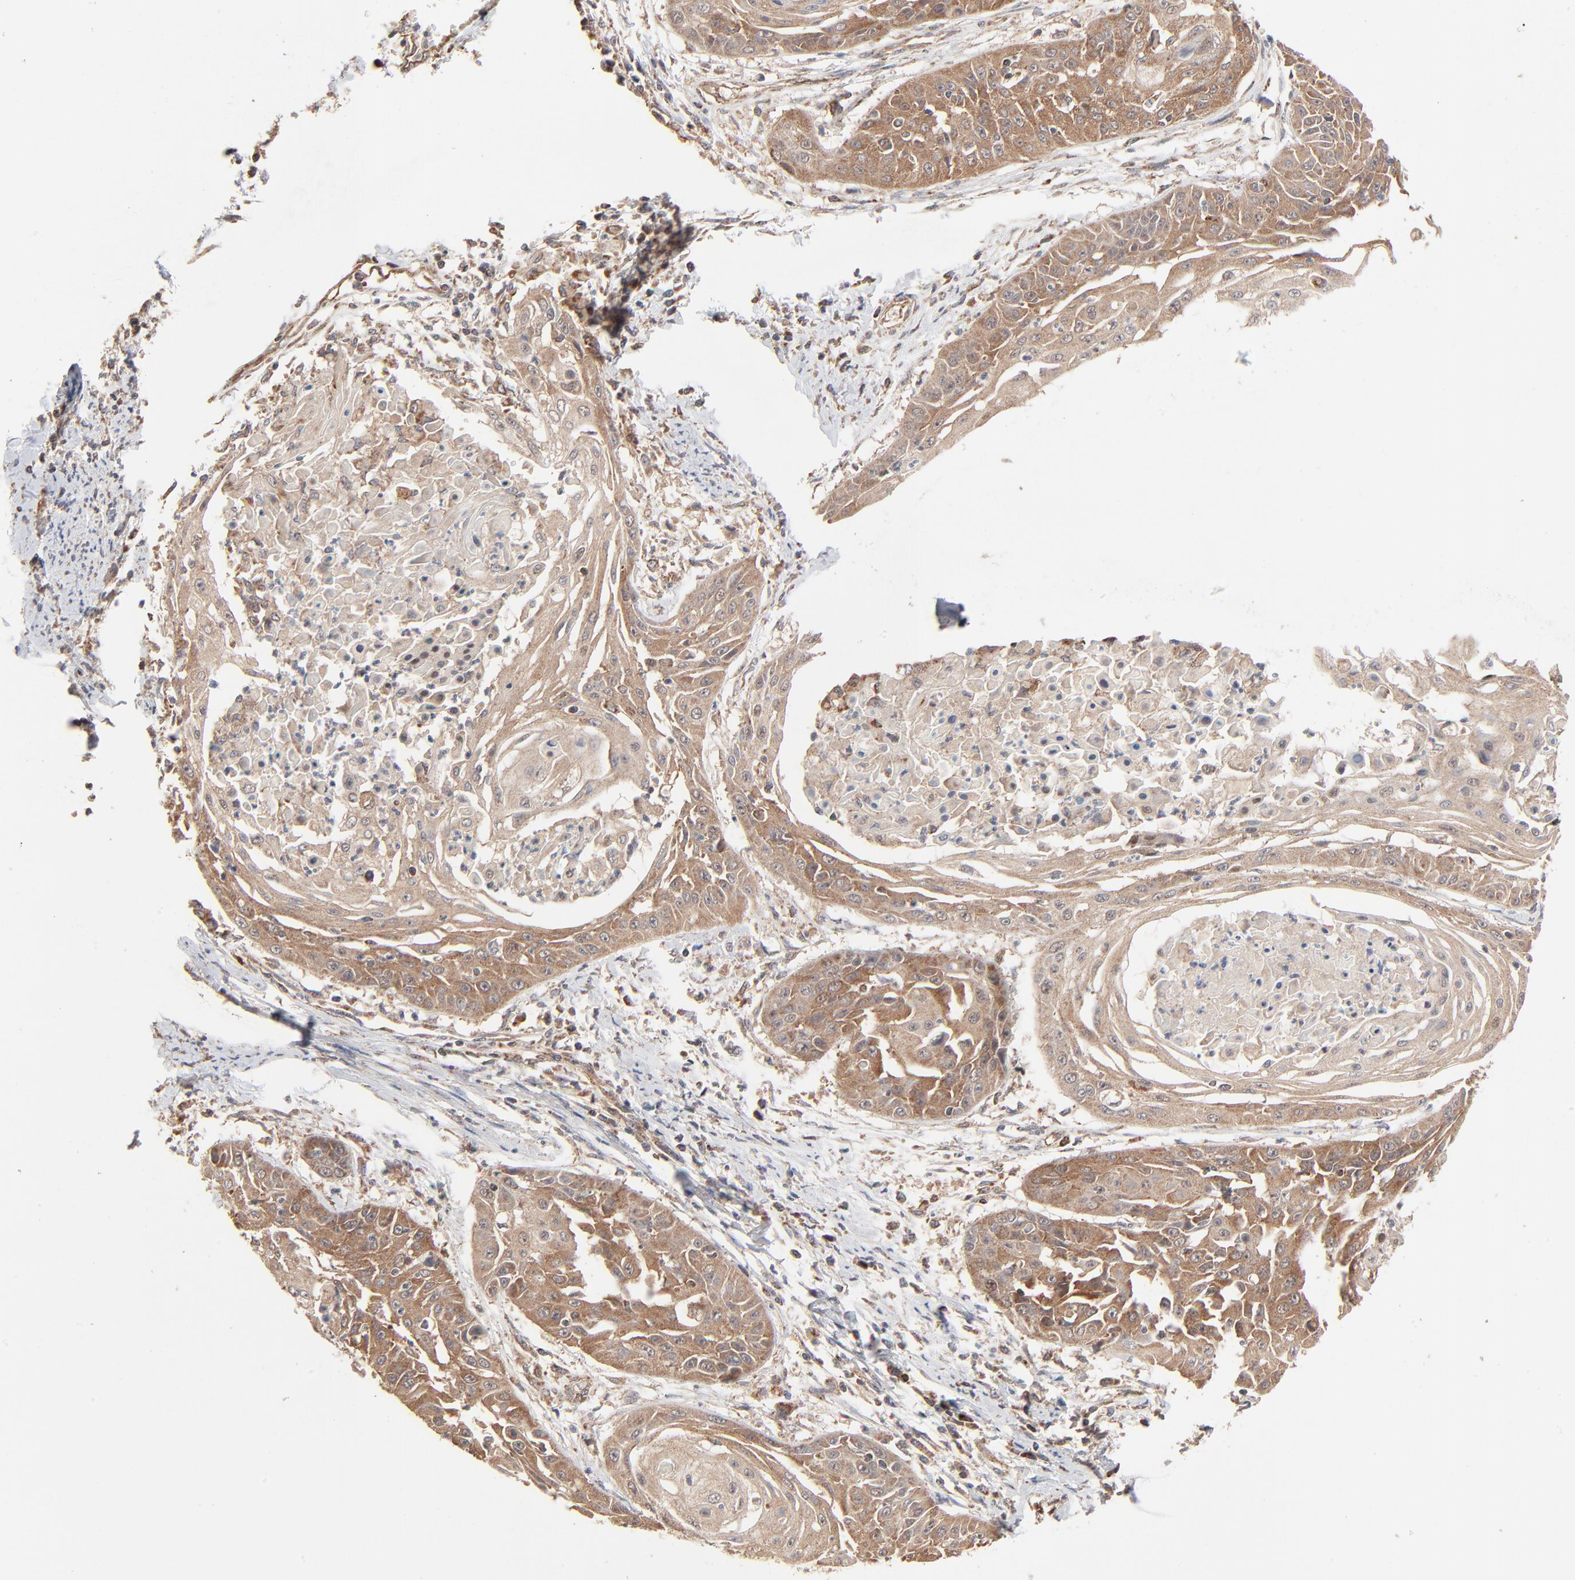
{"staining": {"intensity": "moderate", "quantity": ">75%", "location": "cytoplasmic/membranous"}, "tissue": "cervical cancer", "cell_type": "Tumor cells", "image_type": "cancer", "snomed": [{"axis": "morphology", "description": "Squamous cell carcinoma, NOS"}, {"axis": "topography", "description": "Cervix"}], "caption": "Cervical cancer tissue reveals moderate cytoplasmic/membranous positivity in approximately >75% of tumor cells, visualized by immunohistochemistry. Nuclei are stained in blue.", "gene": "ABLIM3", "patient": {"sex": "female", "age": 64}}